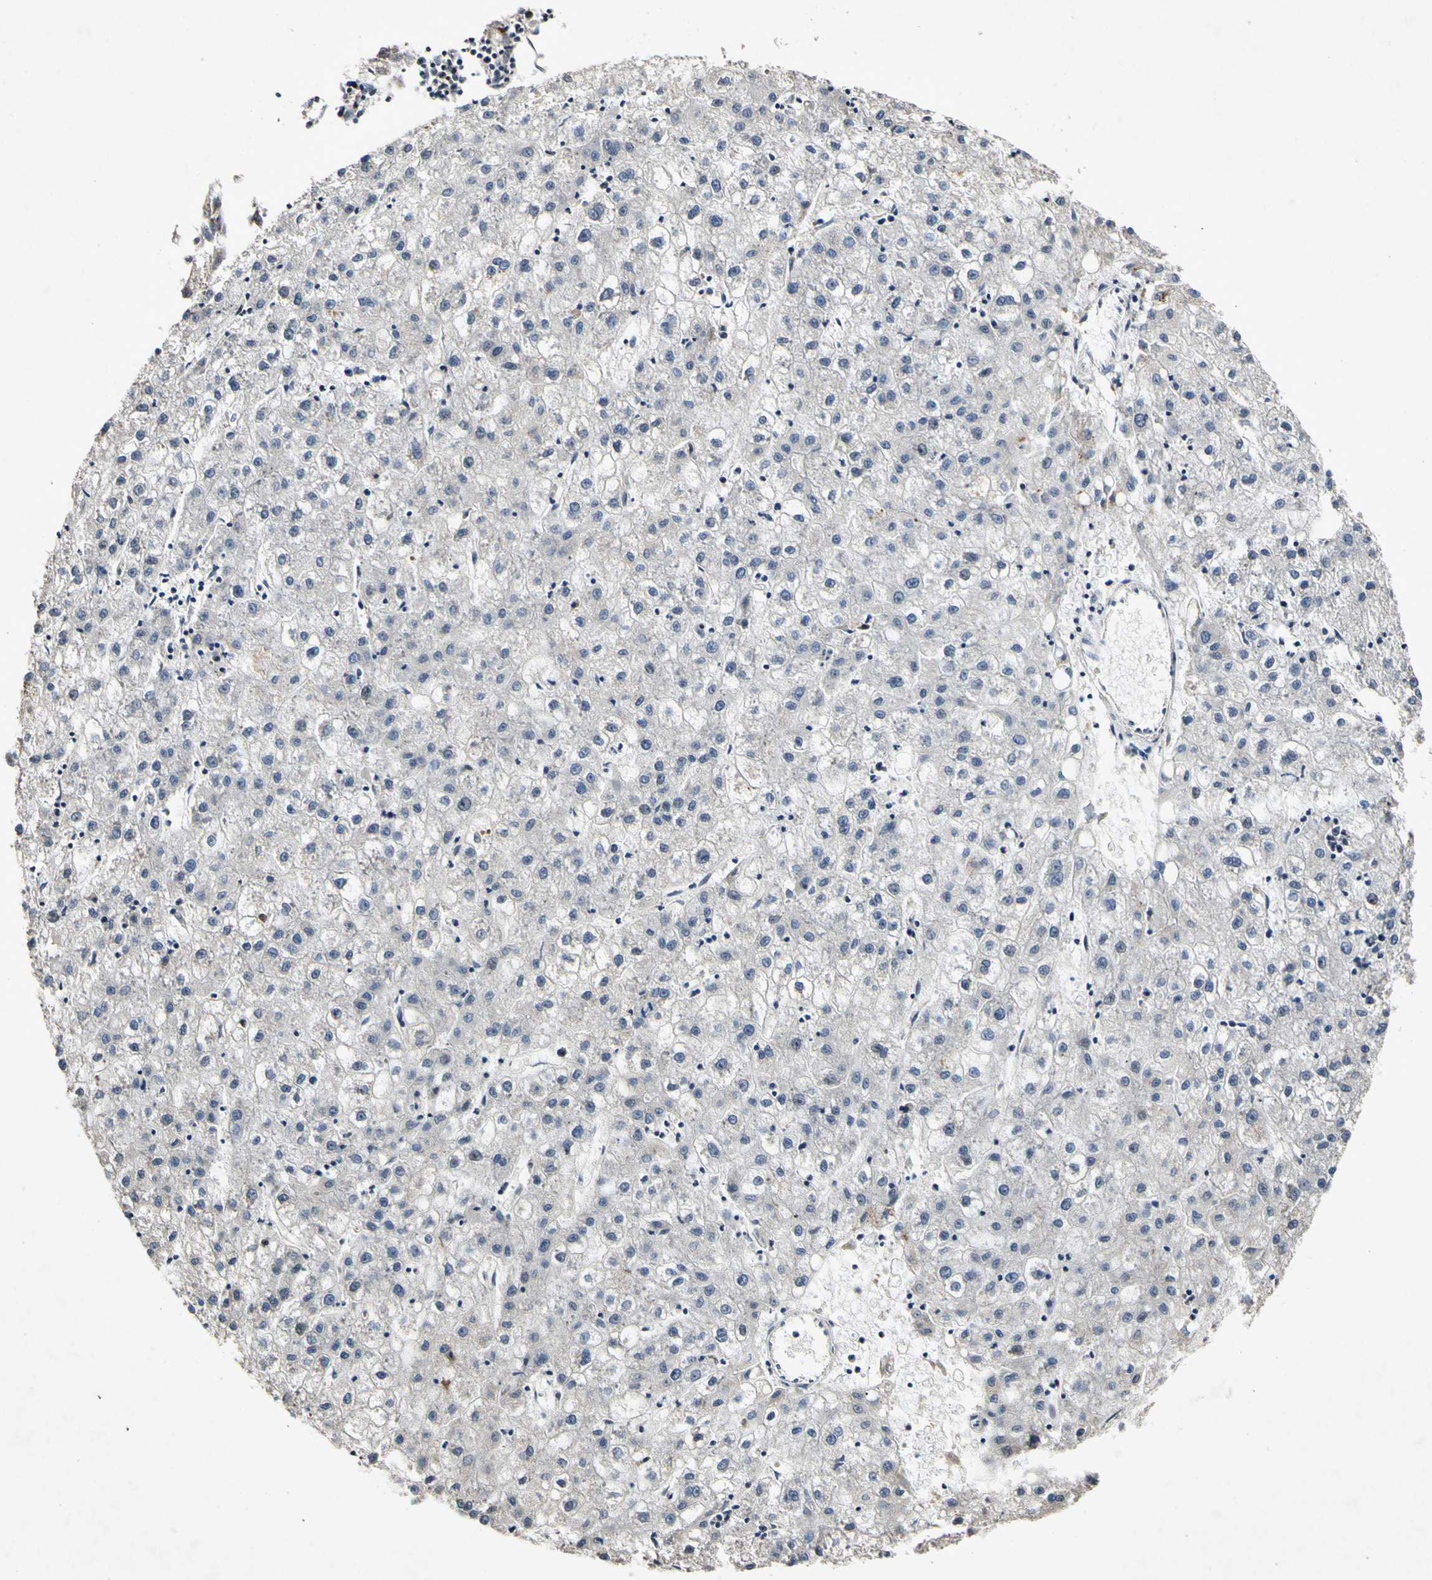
{"staining": {"intensity": "negative", "quantity": "none", "location": "none"}, "tissue": "liver cancer", "cell_type": "Tumor cells", "image_type": "cancer", "snomed": [{"axis": "morphology", "description": "Carcinoma, Hepatocellular, NOS"}, {"axis": "topography", "description": "Liver"}], "caption": "IHC photomicrograph of human liver cancer (hepatocellular carcinoma) stained for a protein (brown), which exhibits no positivity in tumor cells.", "gene": "POLR2F", "patient": {"sex": "male", "age": 72}}